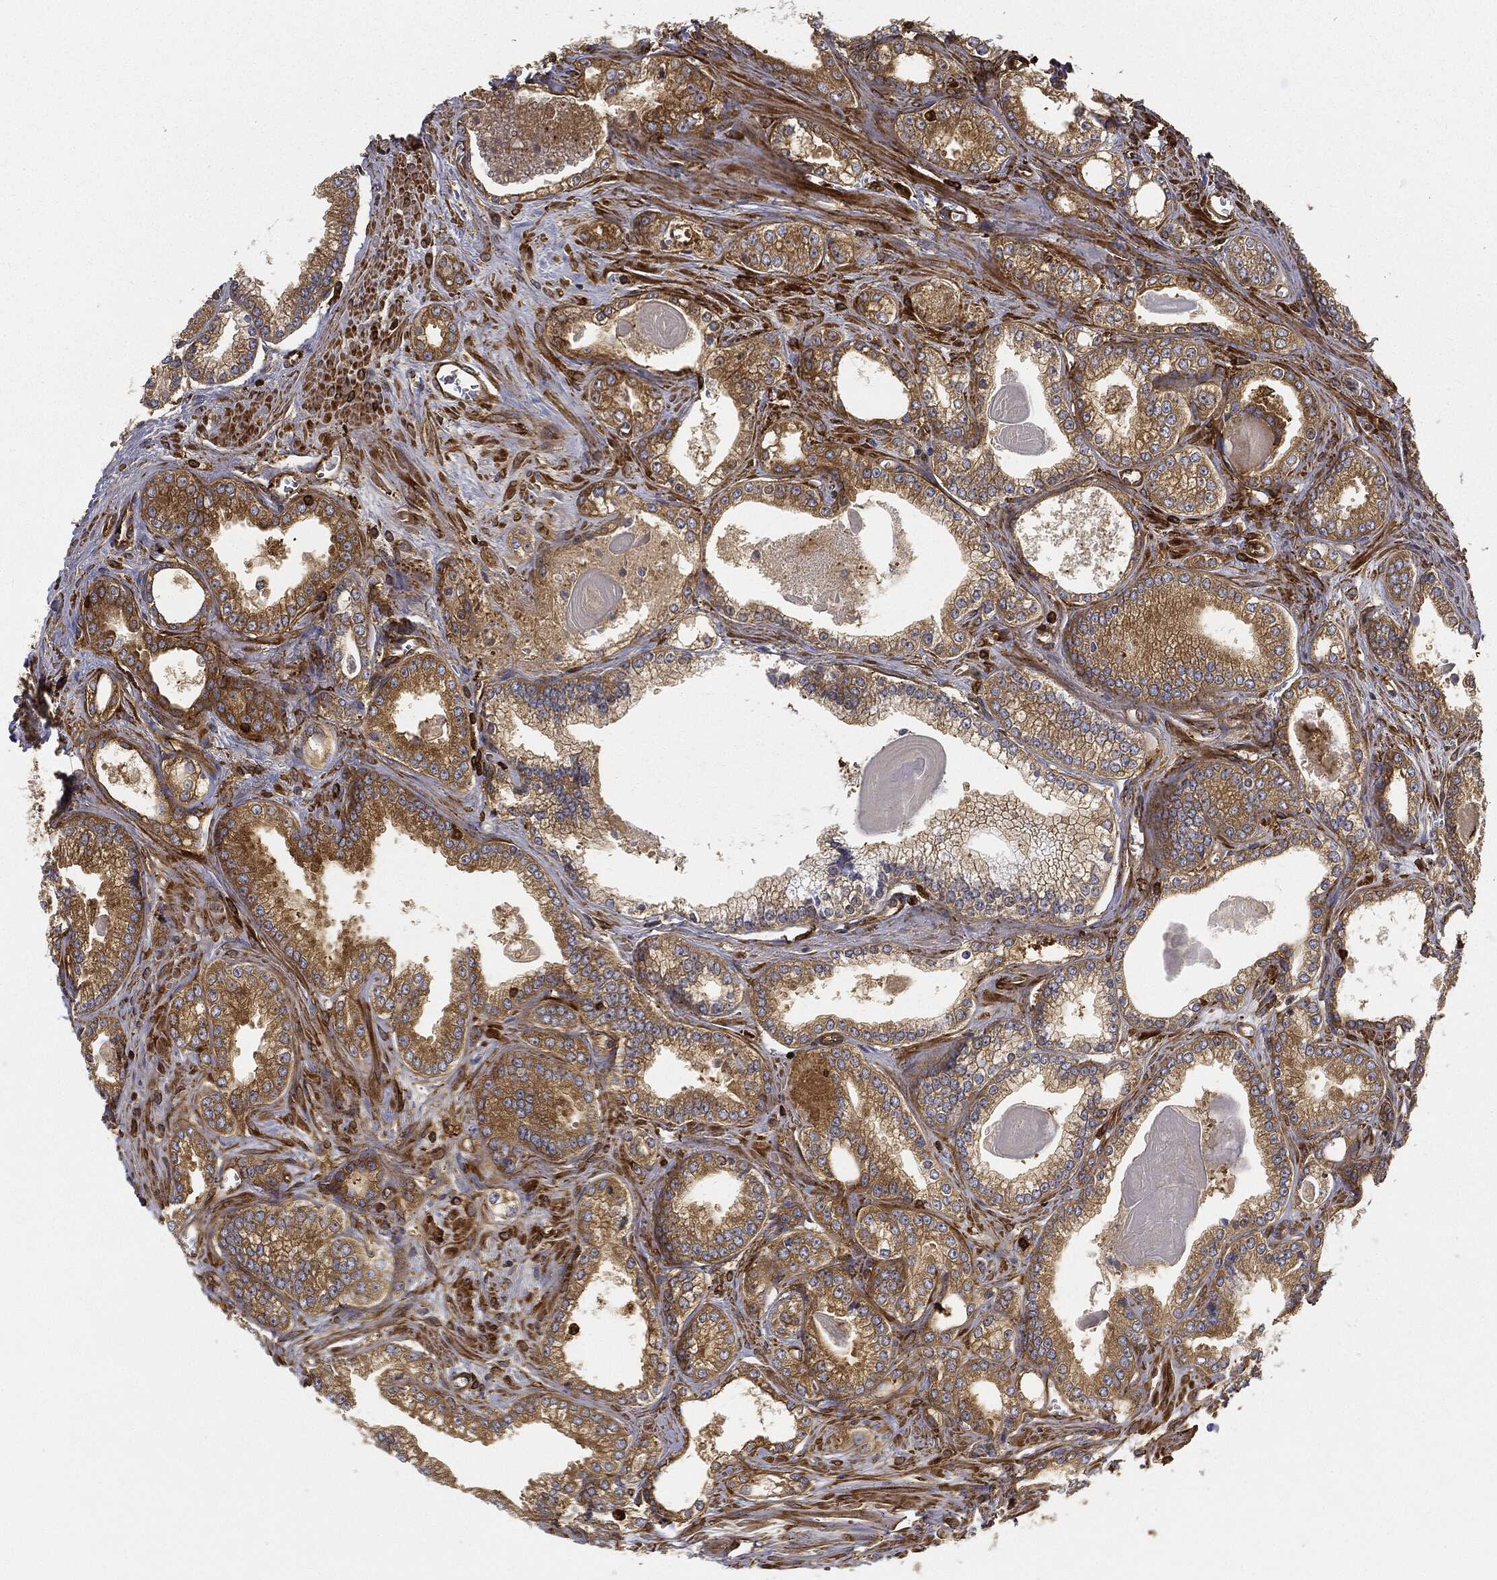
{"staining": {"intensity": "moderate", "quantity": "25%-75%", "location": "cytoplasmic/membranous"}, "tissue": "prostate cancer", "cell_type": "Tumor cells", "image_type": "cancer", "snomed": [{"axis": "morphology", "description": "Adenocarcinoma, Medium grade"}, {"axis": "topography", "description": "Prostate"}], "caption": "Approximately 25%-75% of tumor cells in human prostate cancer show moderate cytoplasmic/membranous protein positivity as visualized by brown immunohistochemical staining.", "gene": "WDR1", "patient": {"sex": "male", "age": 71}}